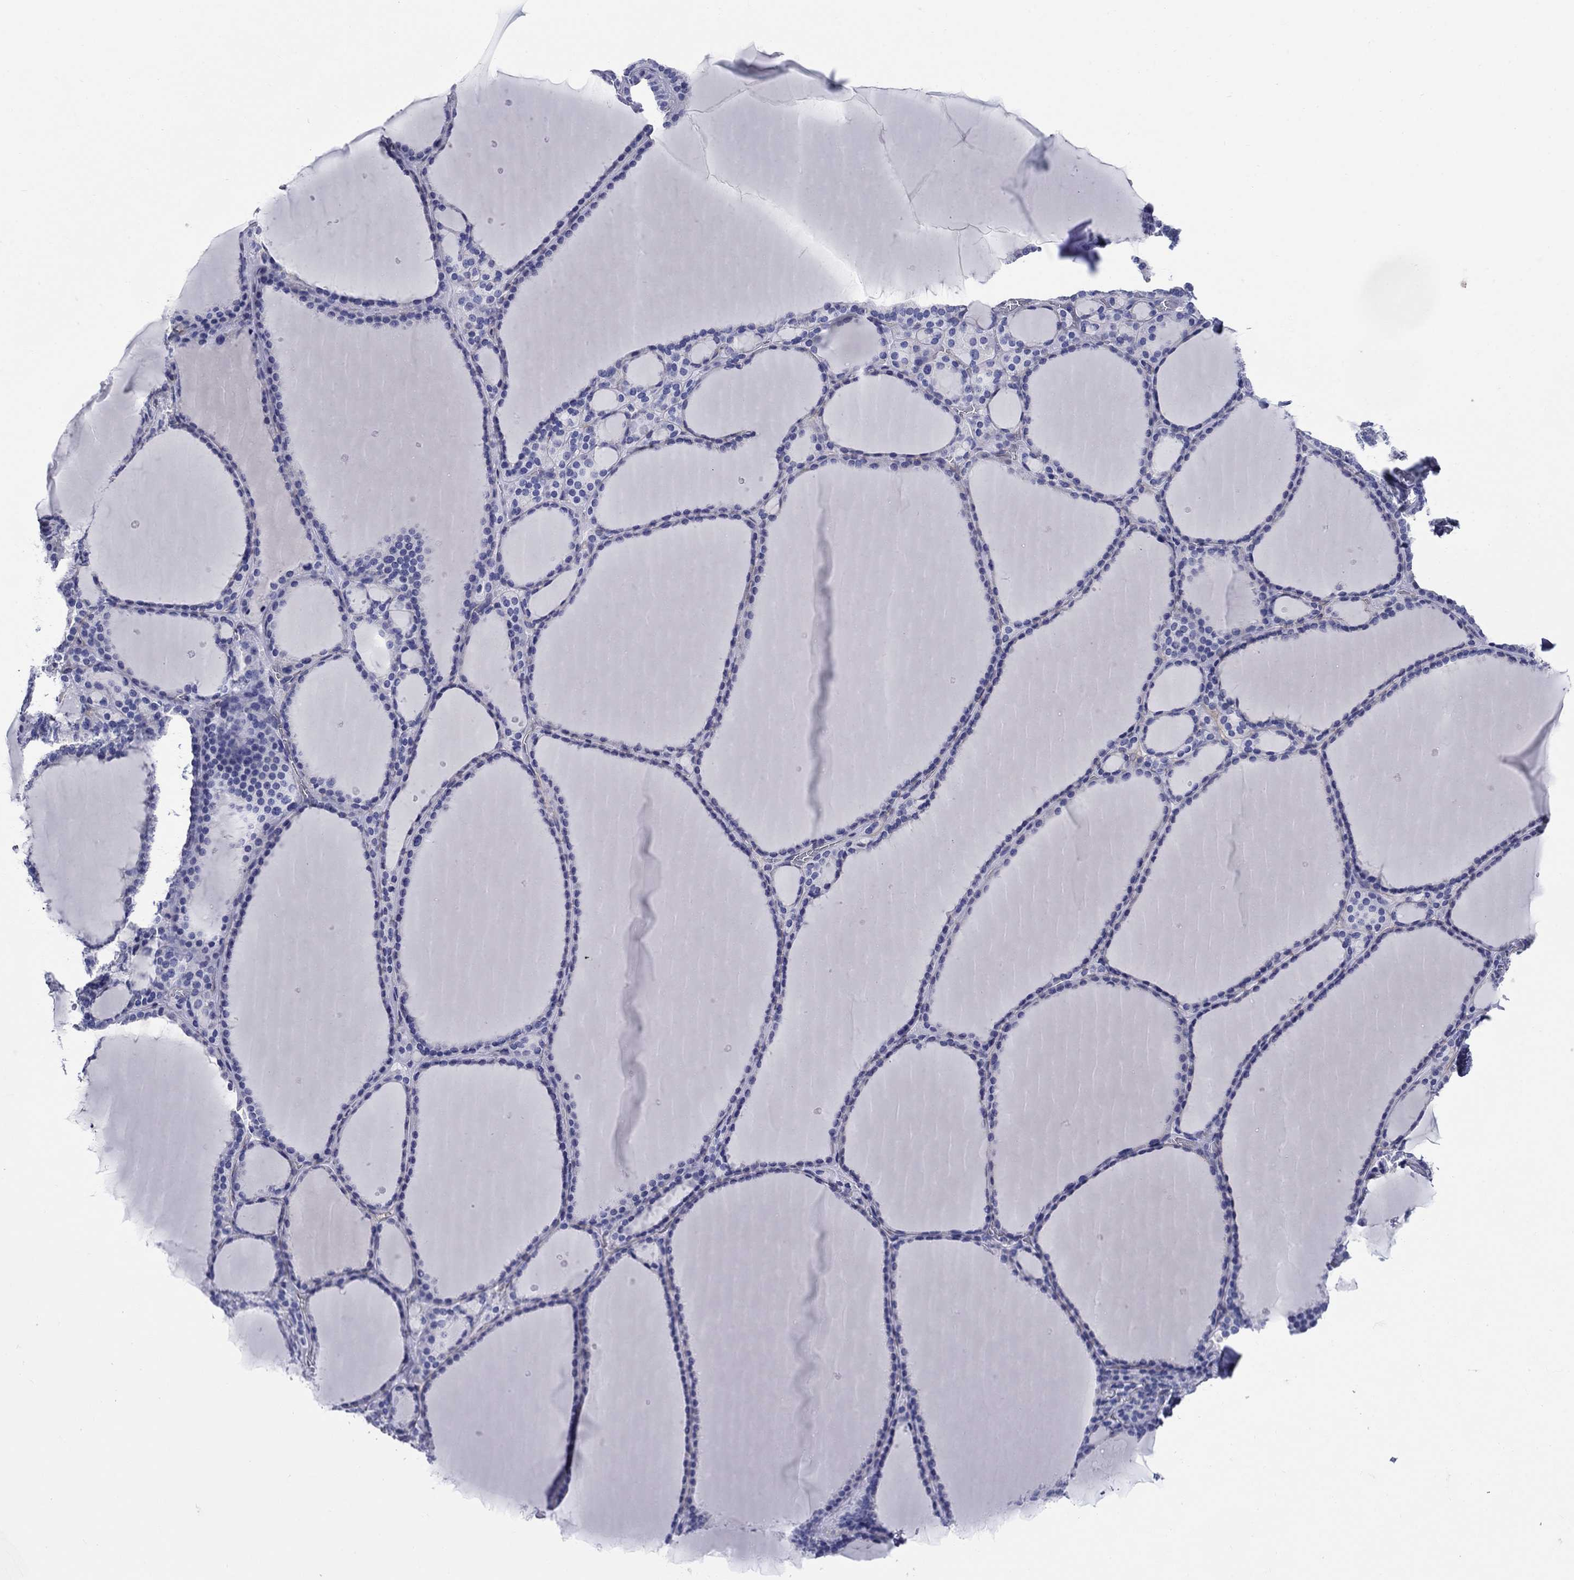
{"staining": {"intensity": "negative", "quantity": "none", "location": "none"}, "tissue": "thyroid gland", "cell_type": "Glandular cells", "image_type": "normal", "snomed": [{"axis": "morphology", "description": "Normal tissue, NOS"}, {"axis": "topography", "description": "Thyroid gland"}], "caption": "Thyroid gland stained for a protein using immunohistochemistry (IHC) displays no staining glandular cells.", "gene": "SMCP", "patient": {"sex": "male", "age": 63}}